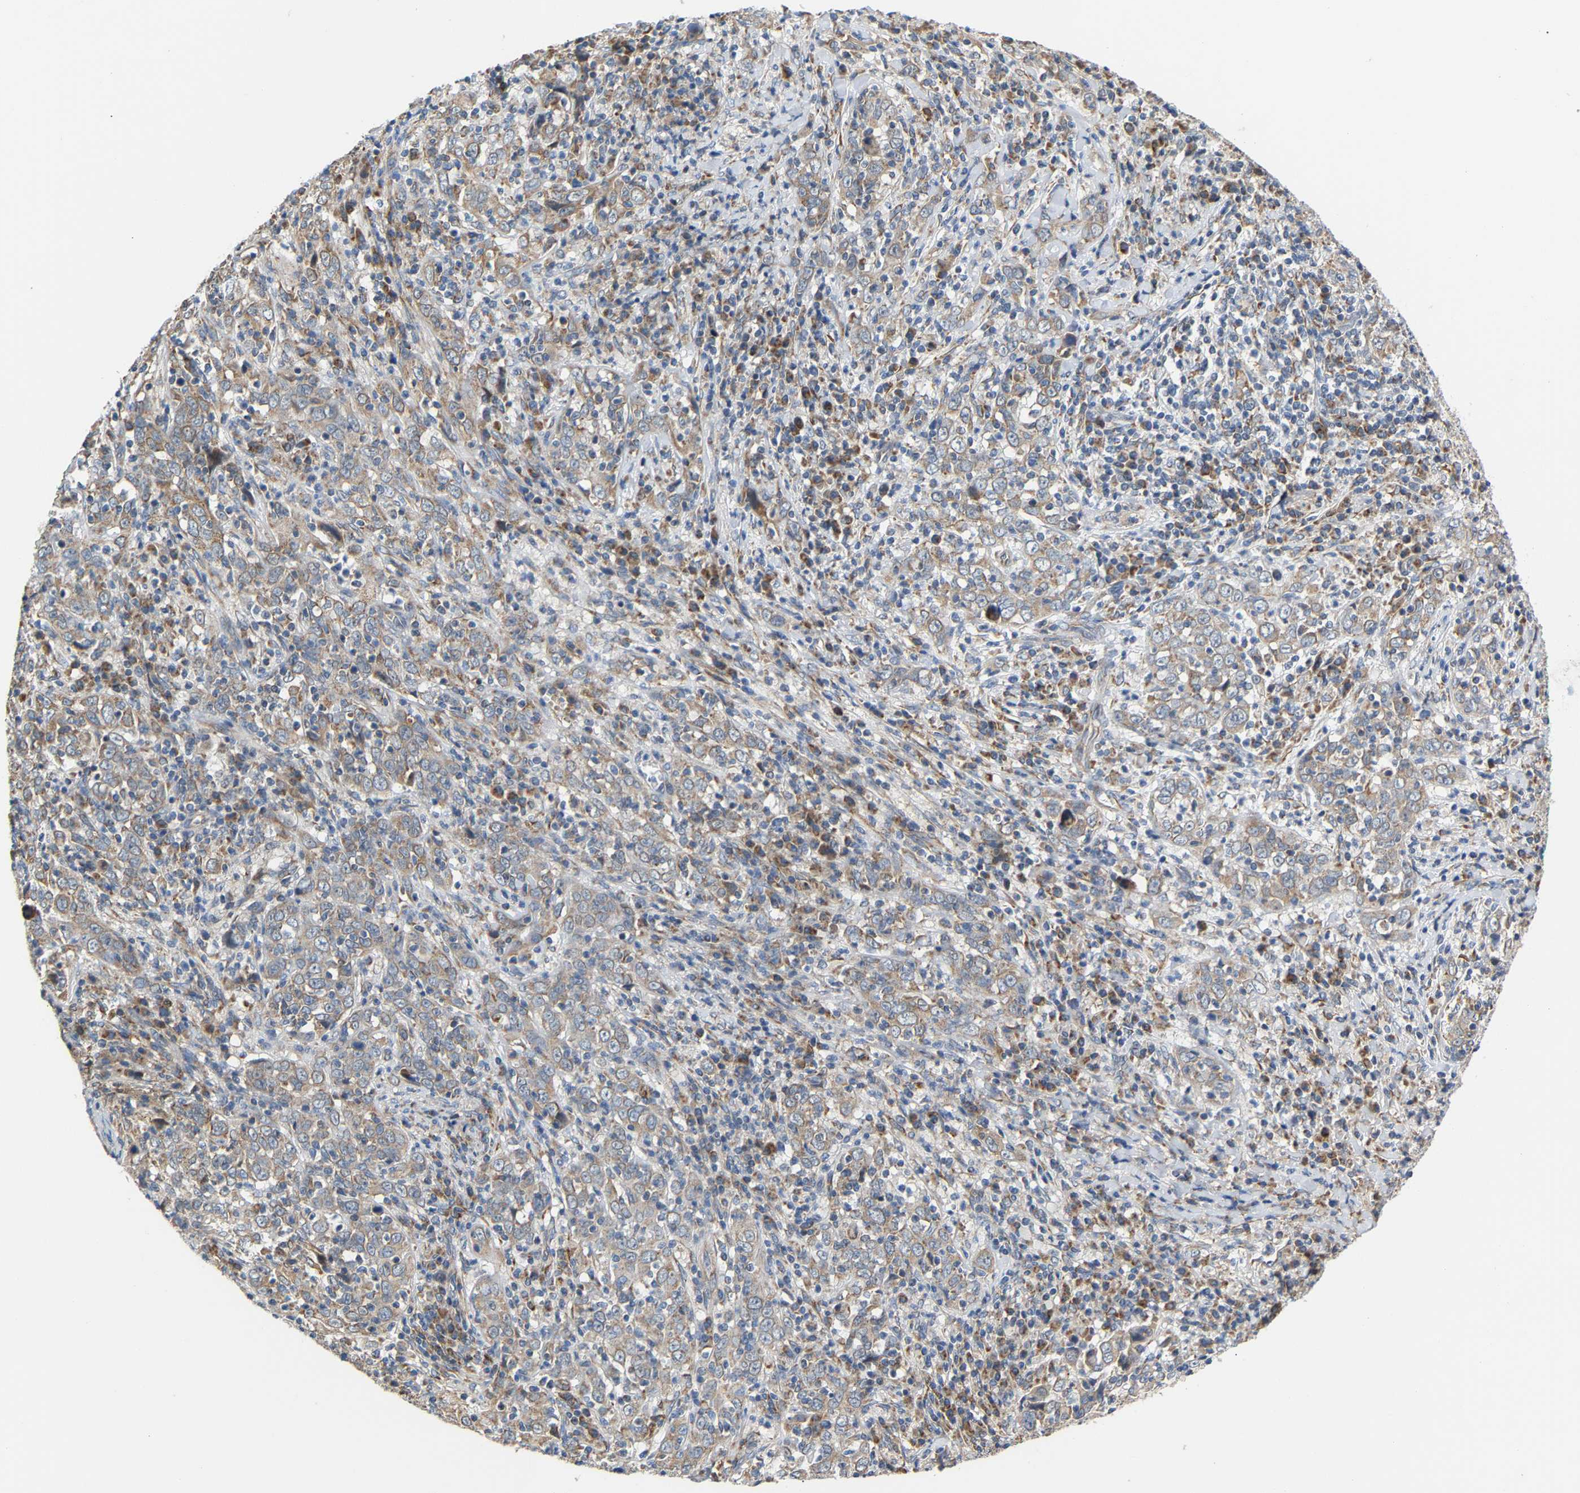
{"staining": {"intensity": "weak", "quantity": "<25%", "location": "cytoplasmic/membranous"}, "tissue": "cervical cancer", "cell_type": "Tumor cells", "image_type": "cancer", "snomed": [{"axis": "morphology", "description": "Squamous cell carcinoma, NOS"}, {"axis": "topography", "description": "Cervix"}], "caption": "Photomicrograph shows no significant protein staining in tumor cells of squamous cell carcinoma (cervical).", "gene": "TMEM168", "patient": {"sex": "female", "age": 46}}